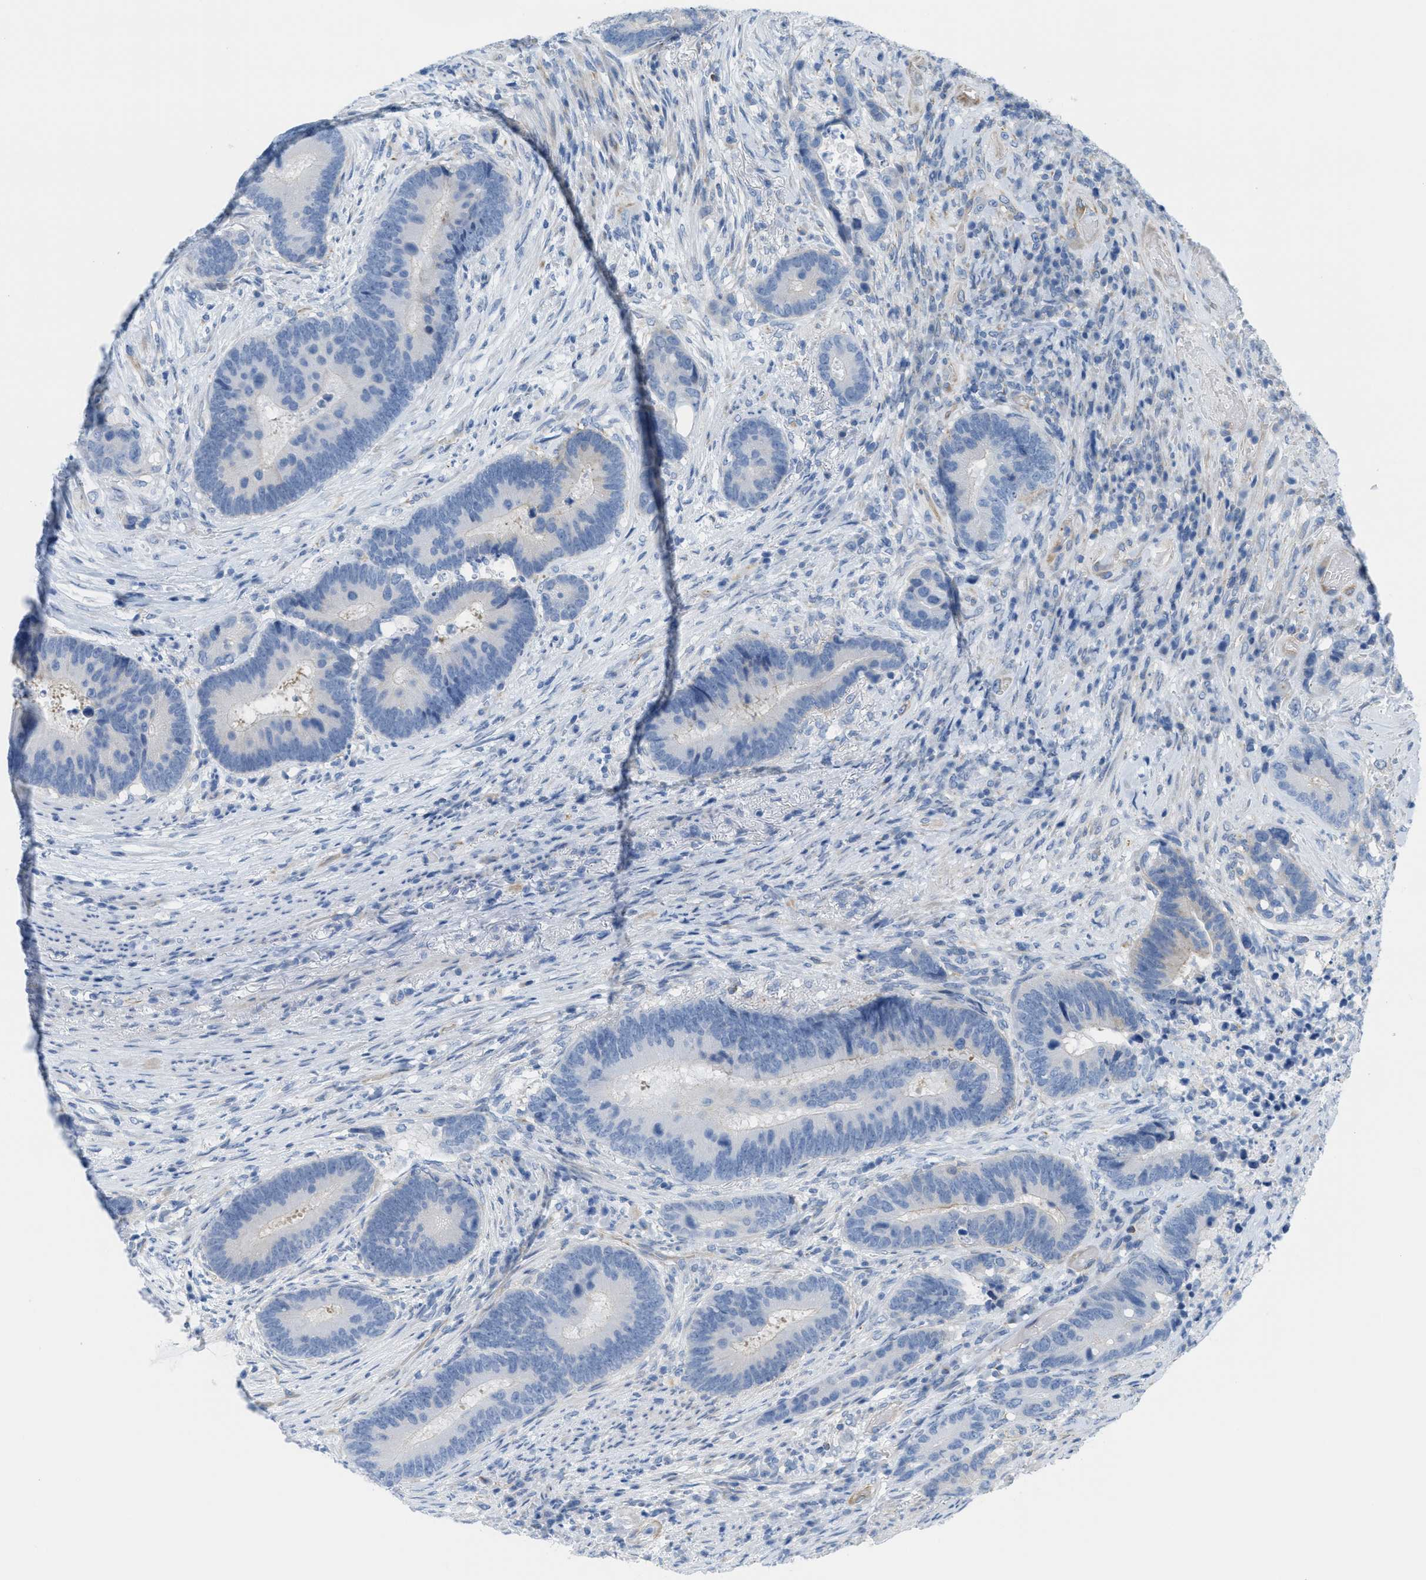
{"staining": {"intensity": "negative", "quantity": "none", "location": "none"}, "tissue": "colorectal cancer", "cell_type": "Tumor cells", "image_type": "cancer", "snomed": [{"axis": "morphology", "description": "Adenocarcinoma, NOS"}, {"axis": "topography", "description": "Rectum"}], "caption": "Immunohistochemistry (IHC) of human colorectal cancer (adenocarcinoma) reveals no staining in tumor cells.", "gene": "SLC12A1", "patient": {"sex": "female", "age": 89}}